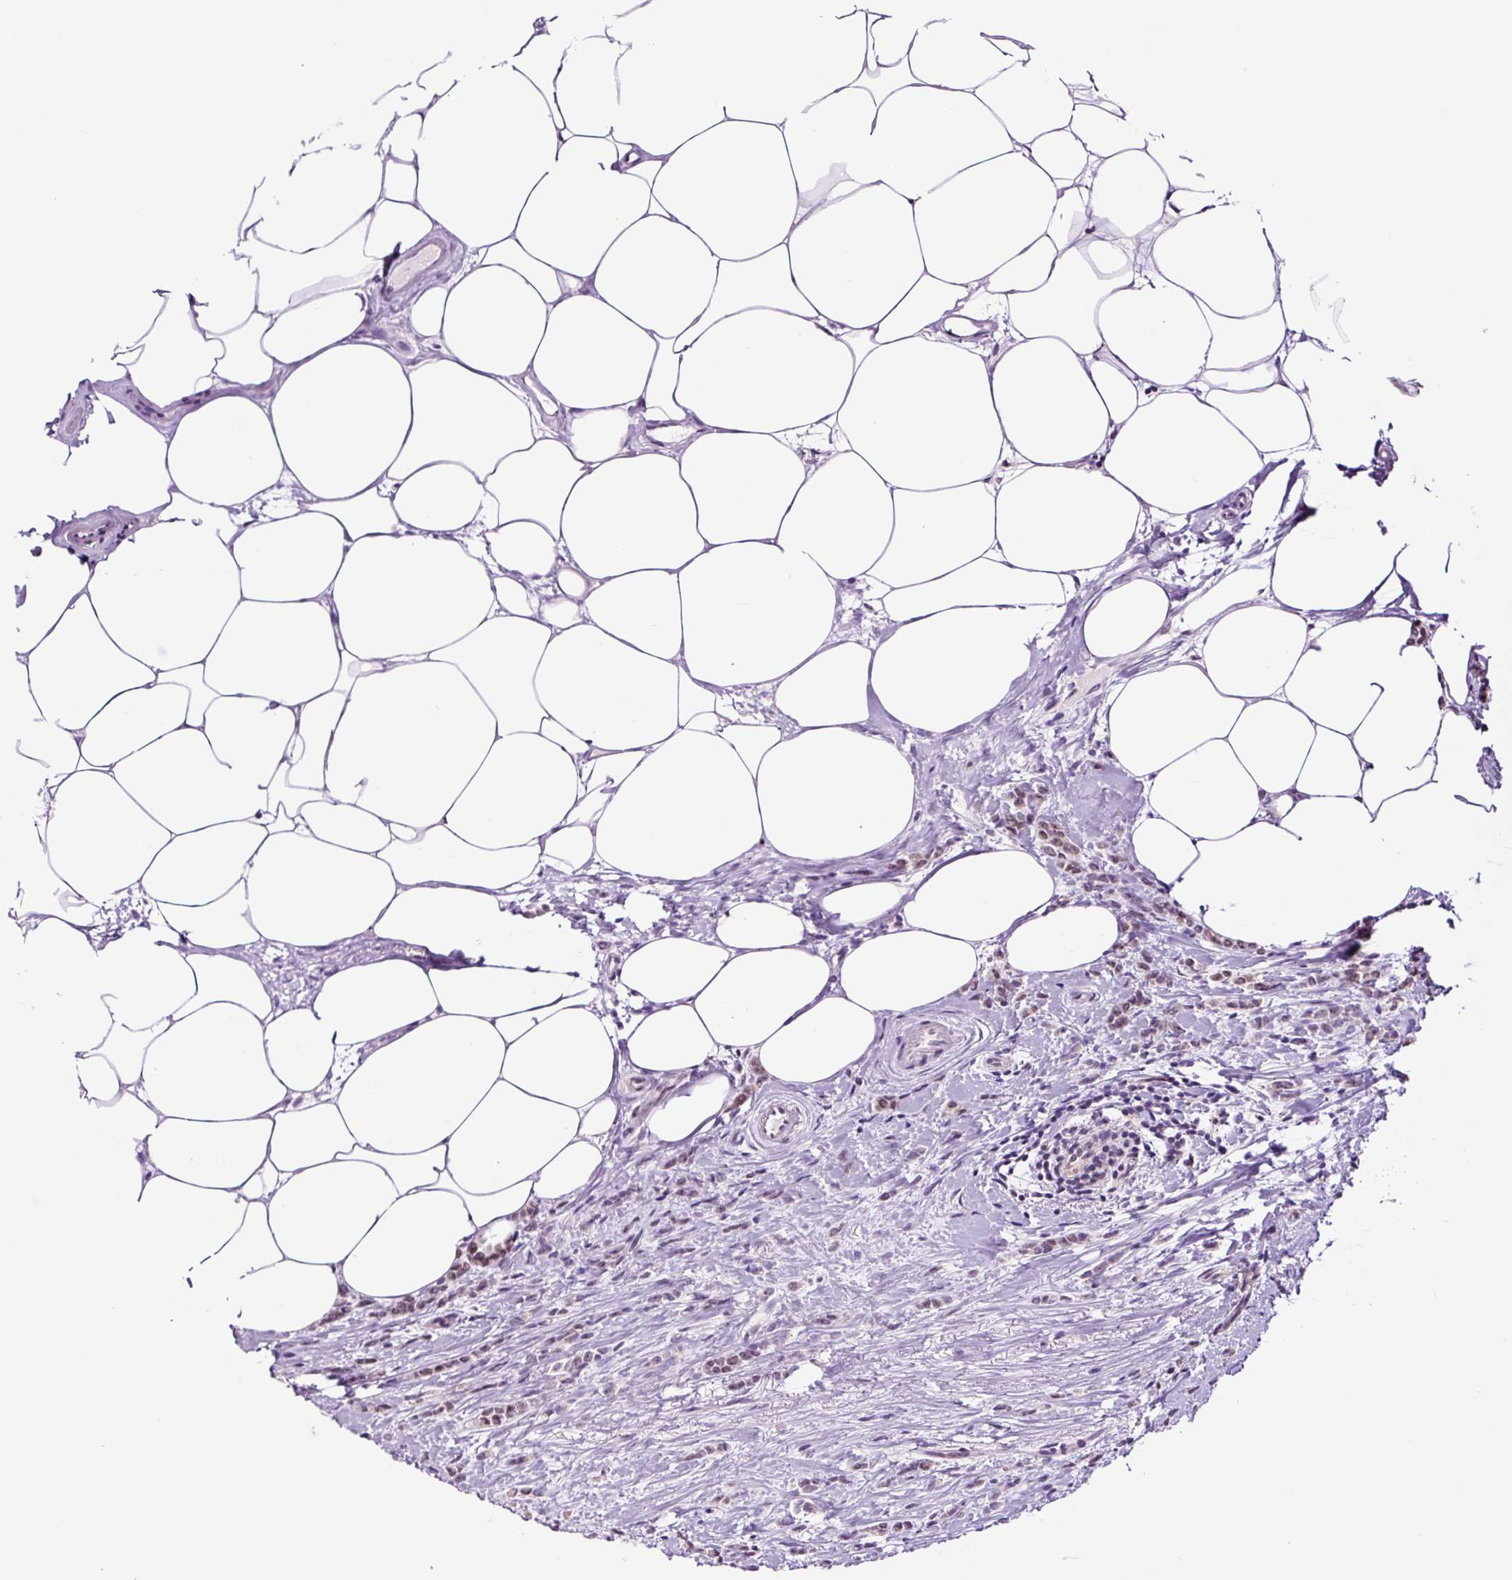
{"staining": {"intensity": "weak", "quantity": "25%-75%", "location": "cytoplasmic/membranous"}, "tissue": "breast cancer", "cell_type": "Tumor cells", "image_type": "cancer", "snomed": [{"axis": "morphology", "description": "Lobular carcinoma"}, {"axis": "topography", "description": "Breast"}], "caption": "An immunohistochemistry image of neoplastic tissue is shown. Protein staining in brown labels weak cytoplasmic/membranous positivity in breast lobular carcinoma within tumor cells.", "gene": "NOM1", "patient": {"sex": "female", "age": 84}}